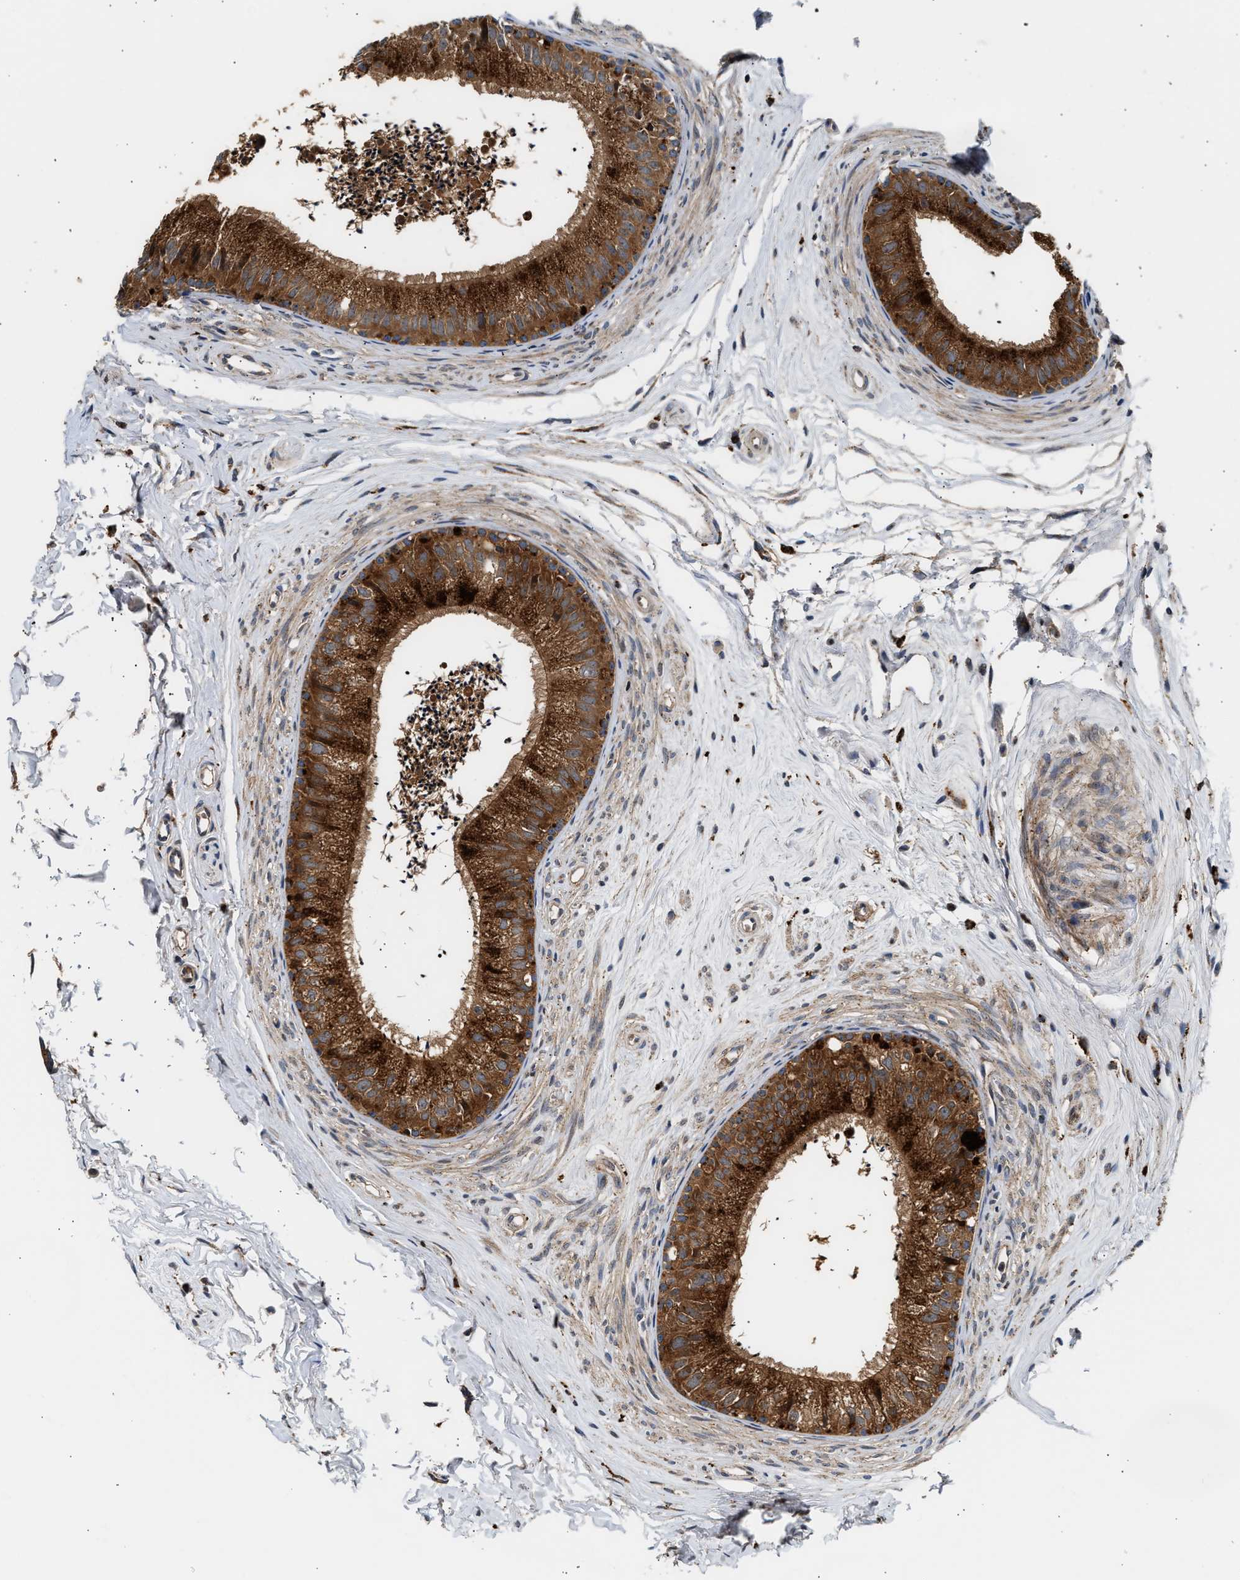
{"staining": {"intensity": "strong", "quantity": ">75%", "location": "cytoplasmic/membranous"}, "tissue": "epididymis", "cell_type": "Glandular cells", "image_type": "normal", "snomed": [{"axis": "morphology", "description": "Normal tissue, NOS"}, {"axis": "topography", "description": "Epididymis"}], "caption": "Immunohistochemical staining of benign epididymis reveals >75% levels of strong cytoplasmic/membranous protein positivity in approximately >75% of glandular cells.", "gene": "PLD3", "patient": {"sex": "male", "age": 56}}